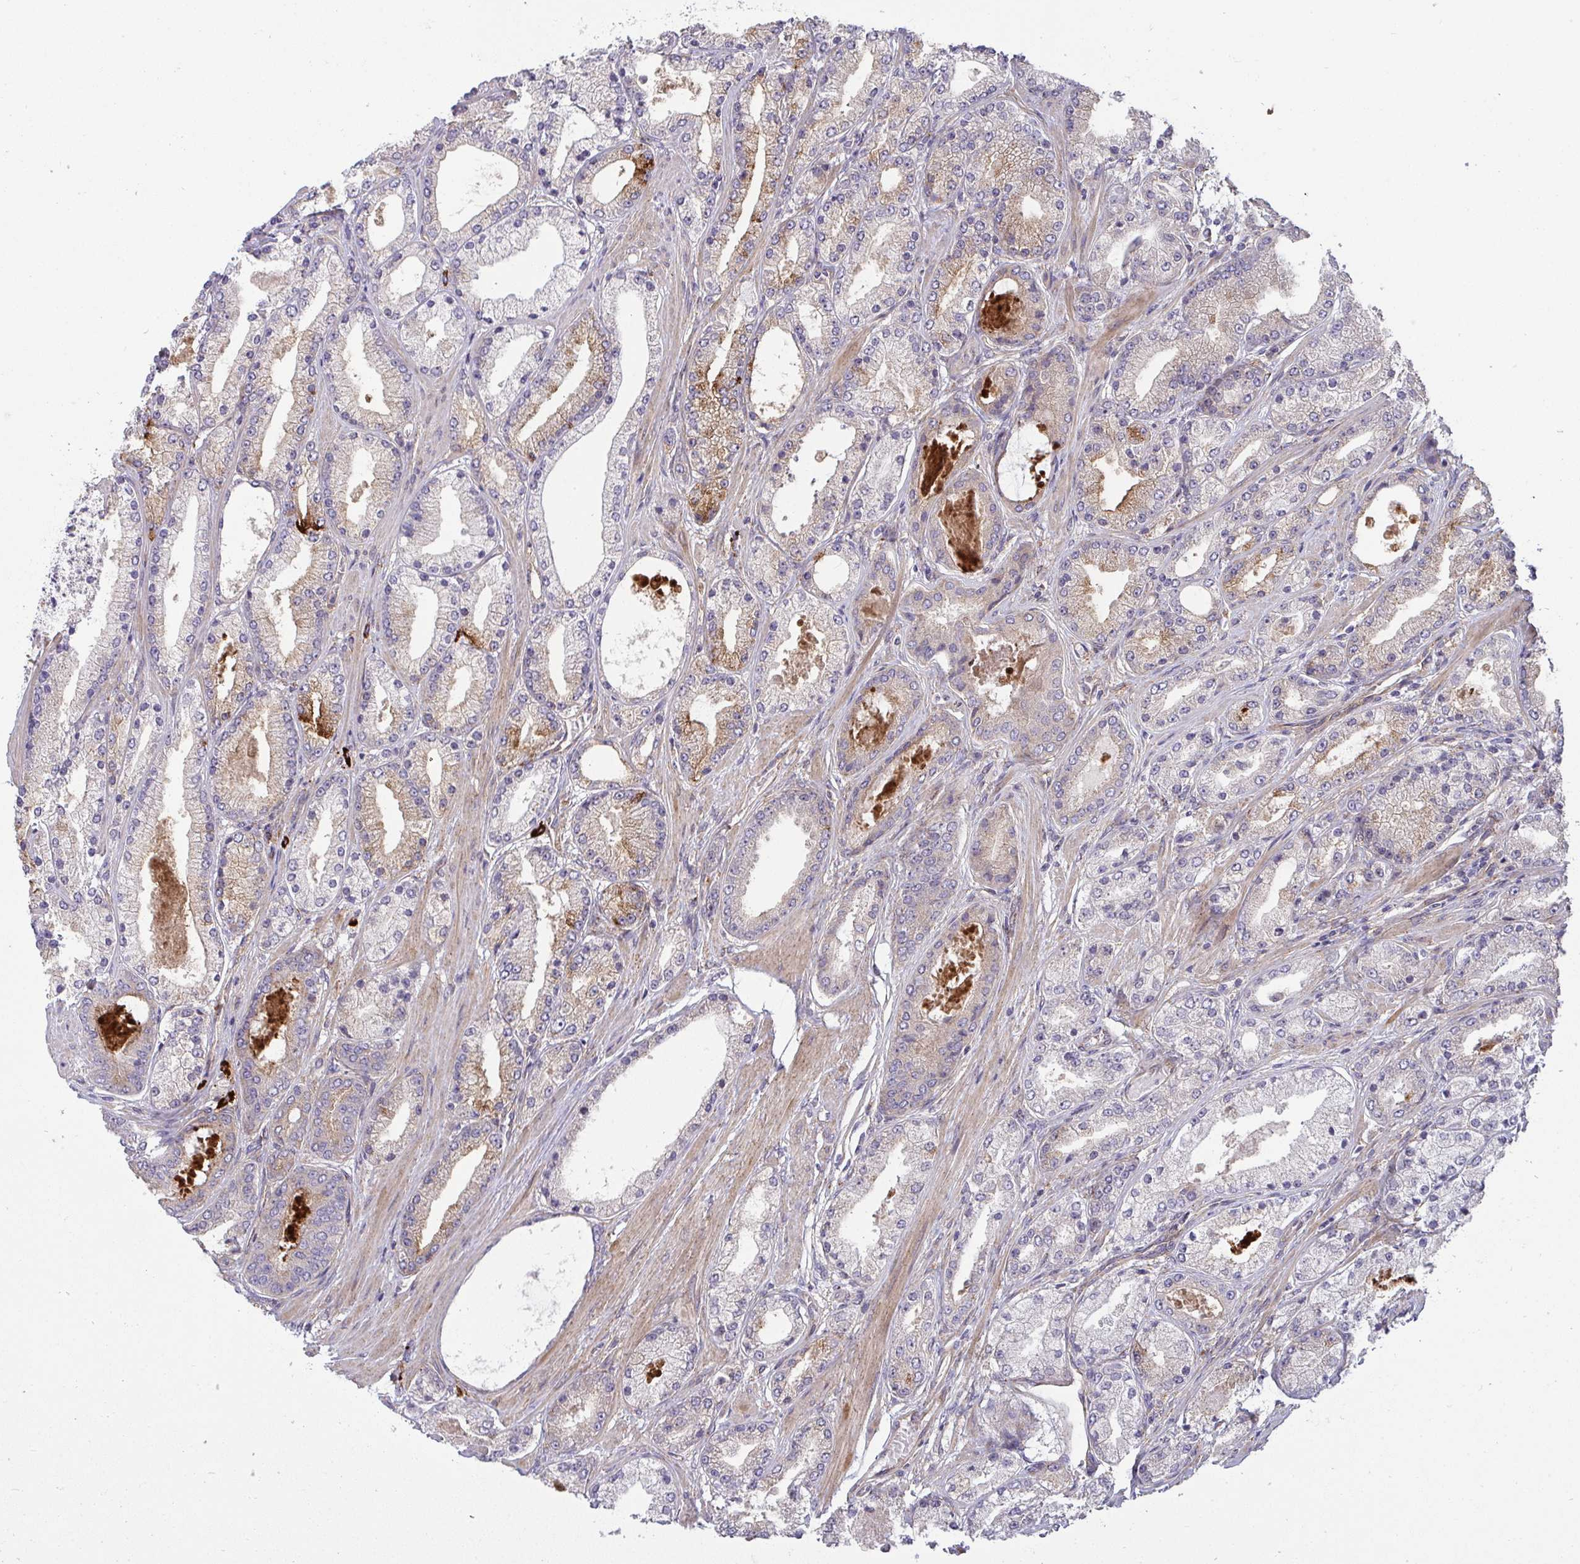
{"staining": {"intensity": "moderate", "quantity": "<25%", "location": "cytoplasmic/membranous"}, "tissue": "prostate cancer", "cell_type": "Tumor cells", "image_type": "cancer", "snomed": [{"axis": "morphology", "description": "Adenocarcinoma, High grade"}, {"axis": "topography", "description": "Prostate"}], "caption": "Moderate cytoplasmic/membranous staining is appreciated in approximately <25% of tumor cells in prostate cancer (adenocarcinoma (high-grade)). Nuclei are stained in blue.", "gene": "SH2D1B", "patient": {"sex": "male", "age": 63}}